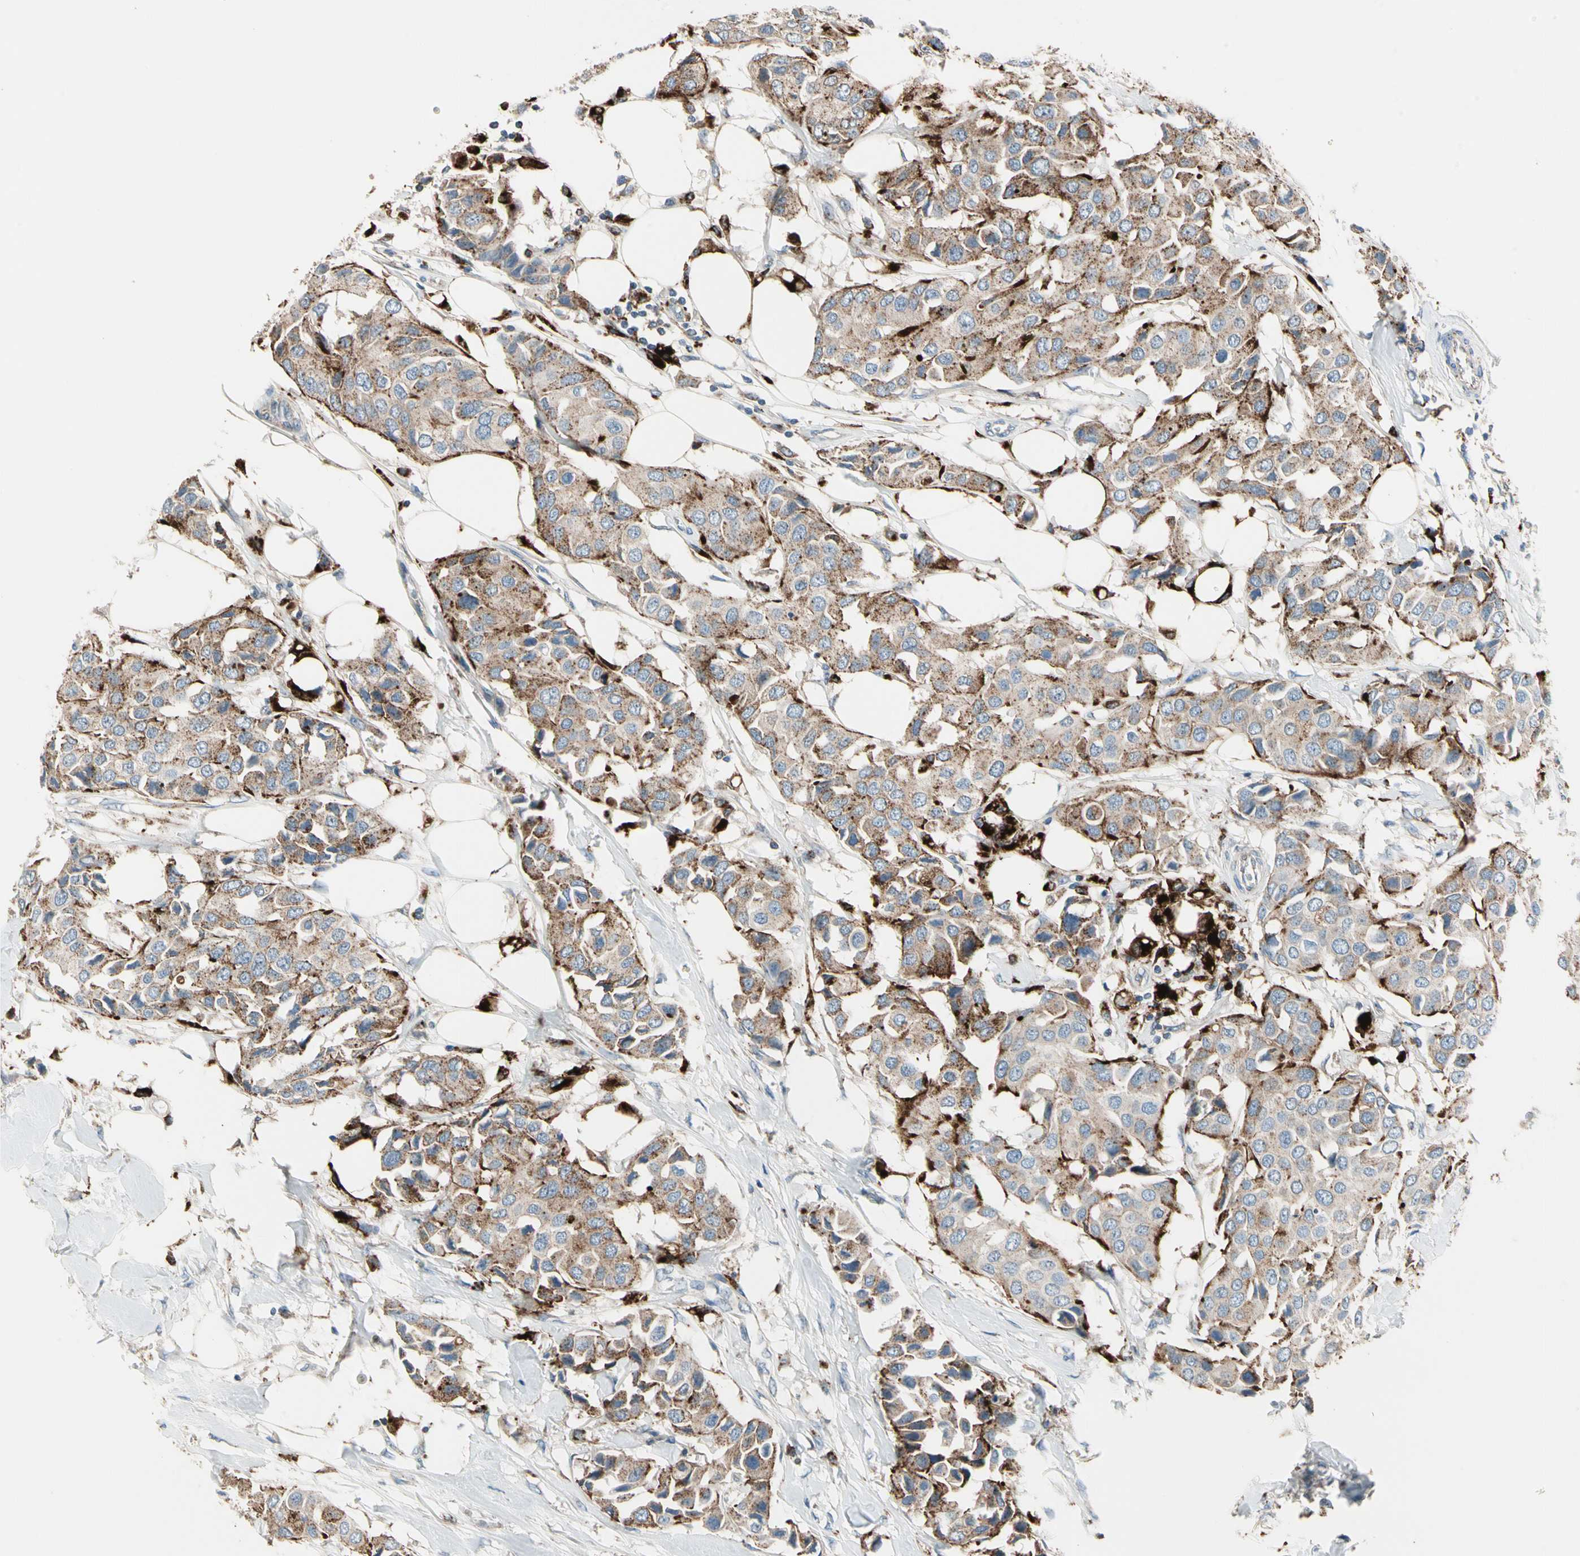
{"staining": {"intensity": "moderate", "quantity": ">75%", "location": "cytoplasmic/membranous"}, "tissue": "breast cancer", "cell_type": "Tumor cells", "image_type": "cancer", "snomed": [{"axis": "morphology", "description": "Duct carcinoma"}, {"axis": "topography", "description": "Breast"}], "caption": "Protein positivity by IHC displays moderate cytoplasmic/membranous staining in approximately >75% of tumor cells in breast intraductal carcinoma. (Stains: DAB in brown, nuclei in blue, Microscopy: brightfield microscopy at high magnification).", "gene": "GM2A", "patient": {"sex": "female", "age": 80}}